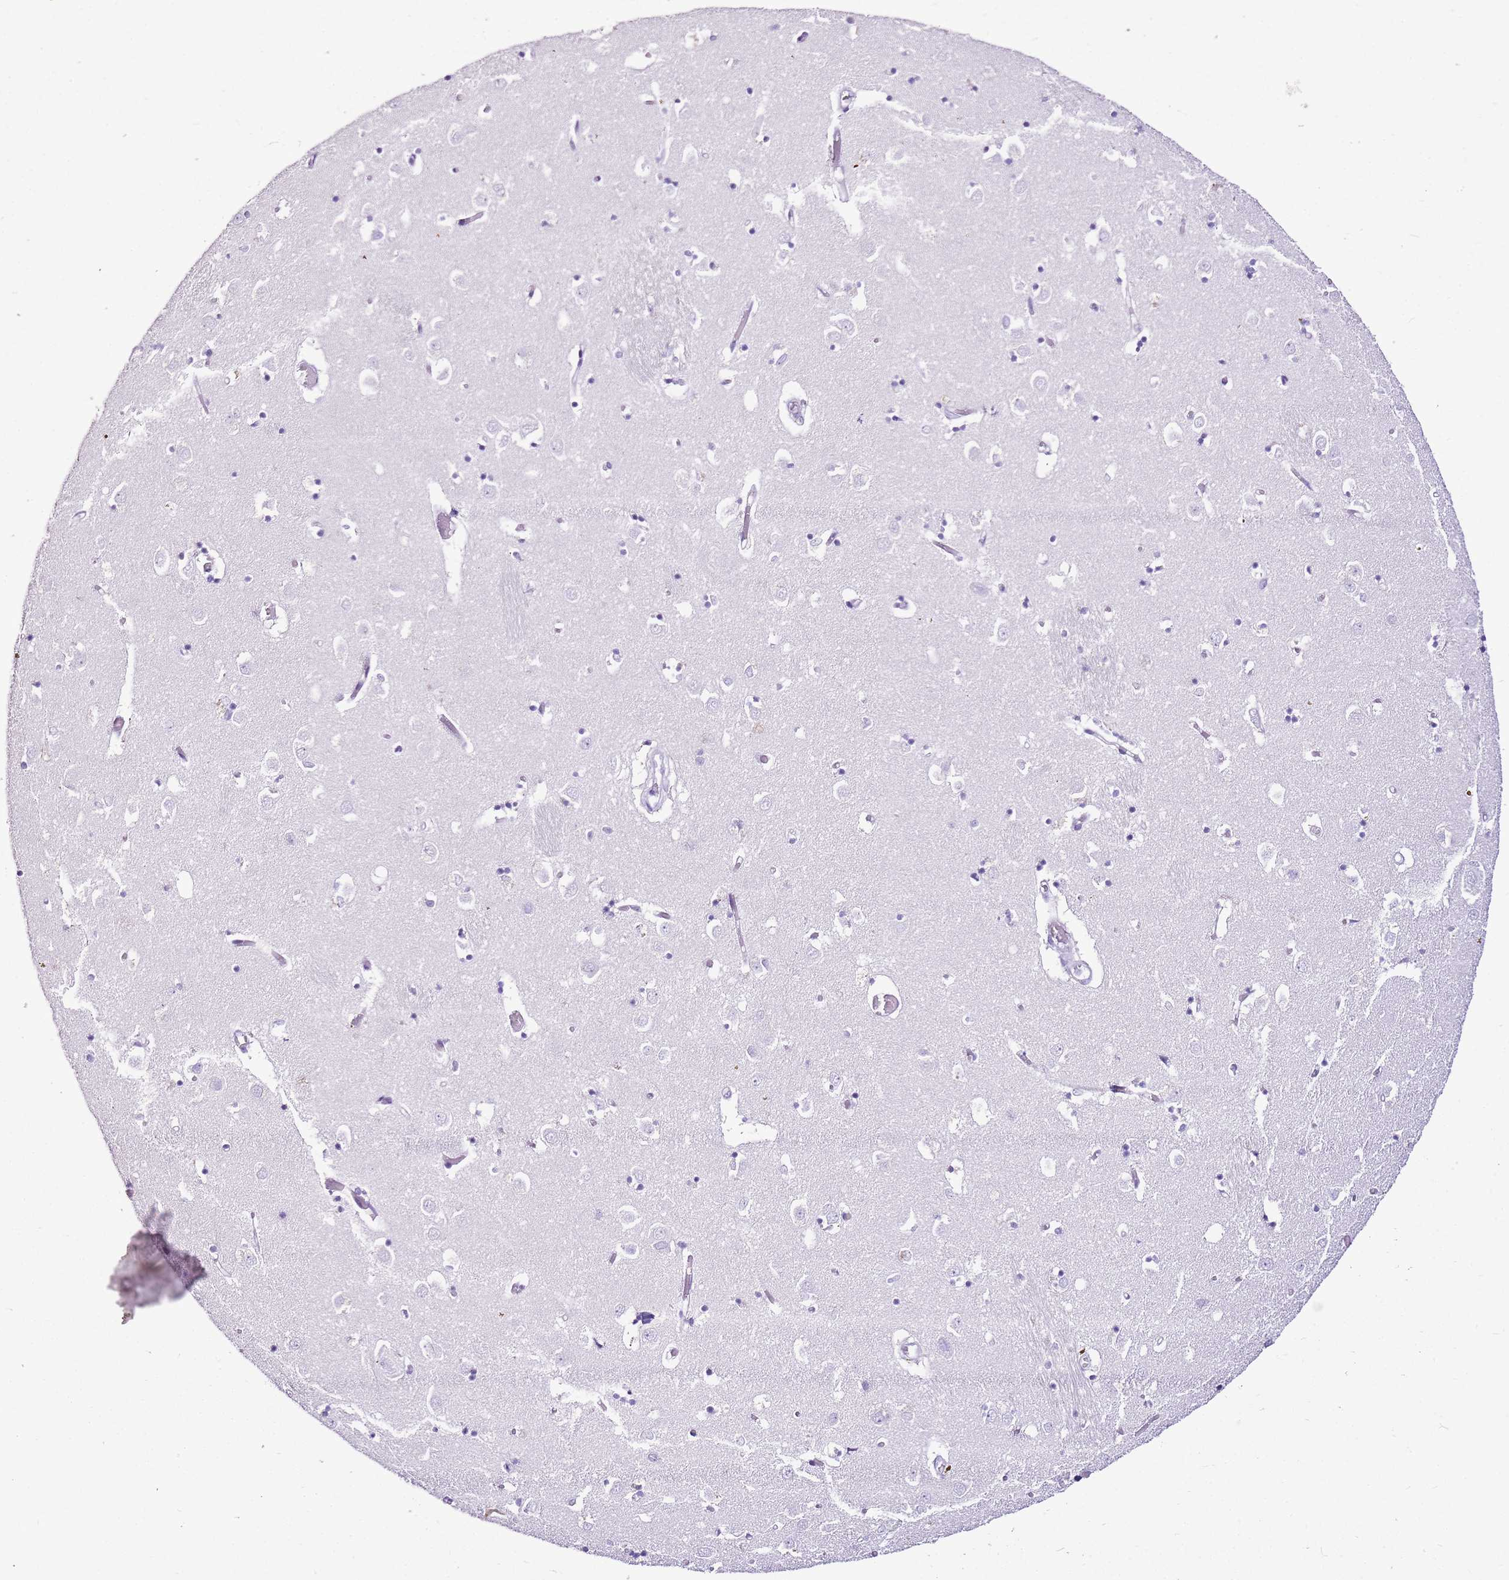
{"staining": {"intensity": "negative", "quantity": "none", "location": "none"}, "tissue": "caudate", "cell_type": "Glial cells", "image_type": "normal", "snomed": [{"axis": "morphology", "description": "Normal tissue, NOS"}, {"axis": "topography", "description": "Lateral ventricle wall"}], "caption": "Immunohistochemistry histopathology image of unremarkable caudate: human caudate stained with DAB (3,3'-diaminobenzidine) reveals no significant protein expression in glial cells. The staining was performed using DAB to visualize the protein expression in brown, while the nuclei were stained in blue with hematoxylin (Magnification: 20x).", "gene": "SPC25", "patient": {"sex": "male", "age": 70}}